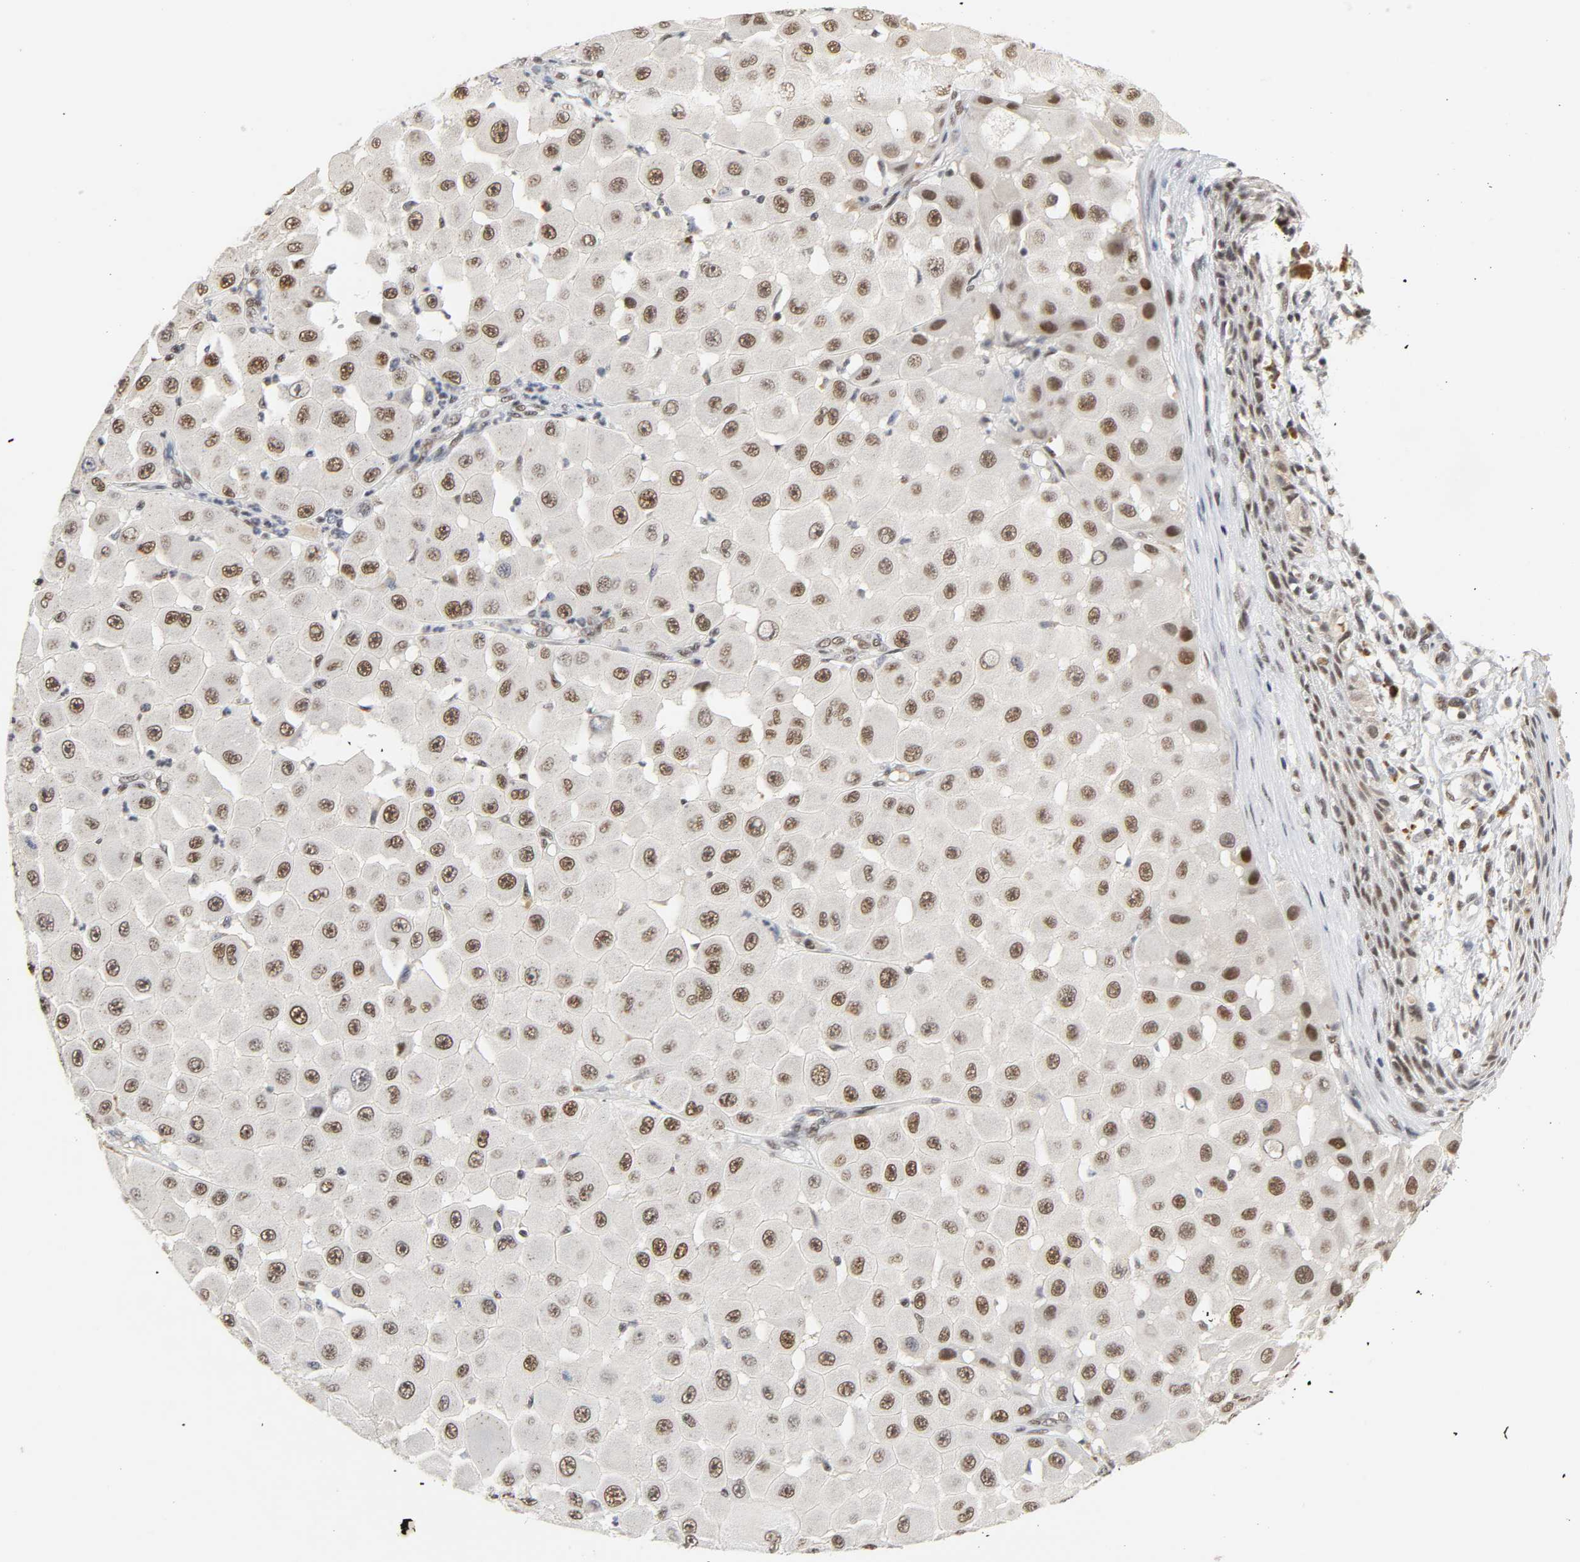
{"staining": {"intensity": "moderate", "quantity": ">75%", "location": "nuclear"}, "tissue": "melanoma", "cell_type": "Tumor cells", "image_type": "cancer", "snomed": [{"axis": "morphology", "description": "Malignant melanoma, NOS"}, {"axis": "topography", "description": "Skin"}], "caption": "Moderate nuclear protein expression is appreciated in approximately >75% of tumor cells in malignant melanoma. The protein of interest is shown in brown color, while the nuclei are stained blue.", "gene": "NCOA6", "patient": {"sex": "female", "age": 81}}